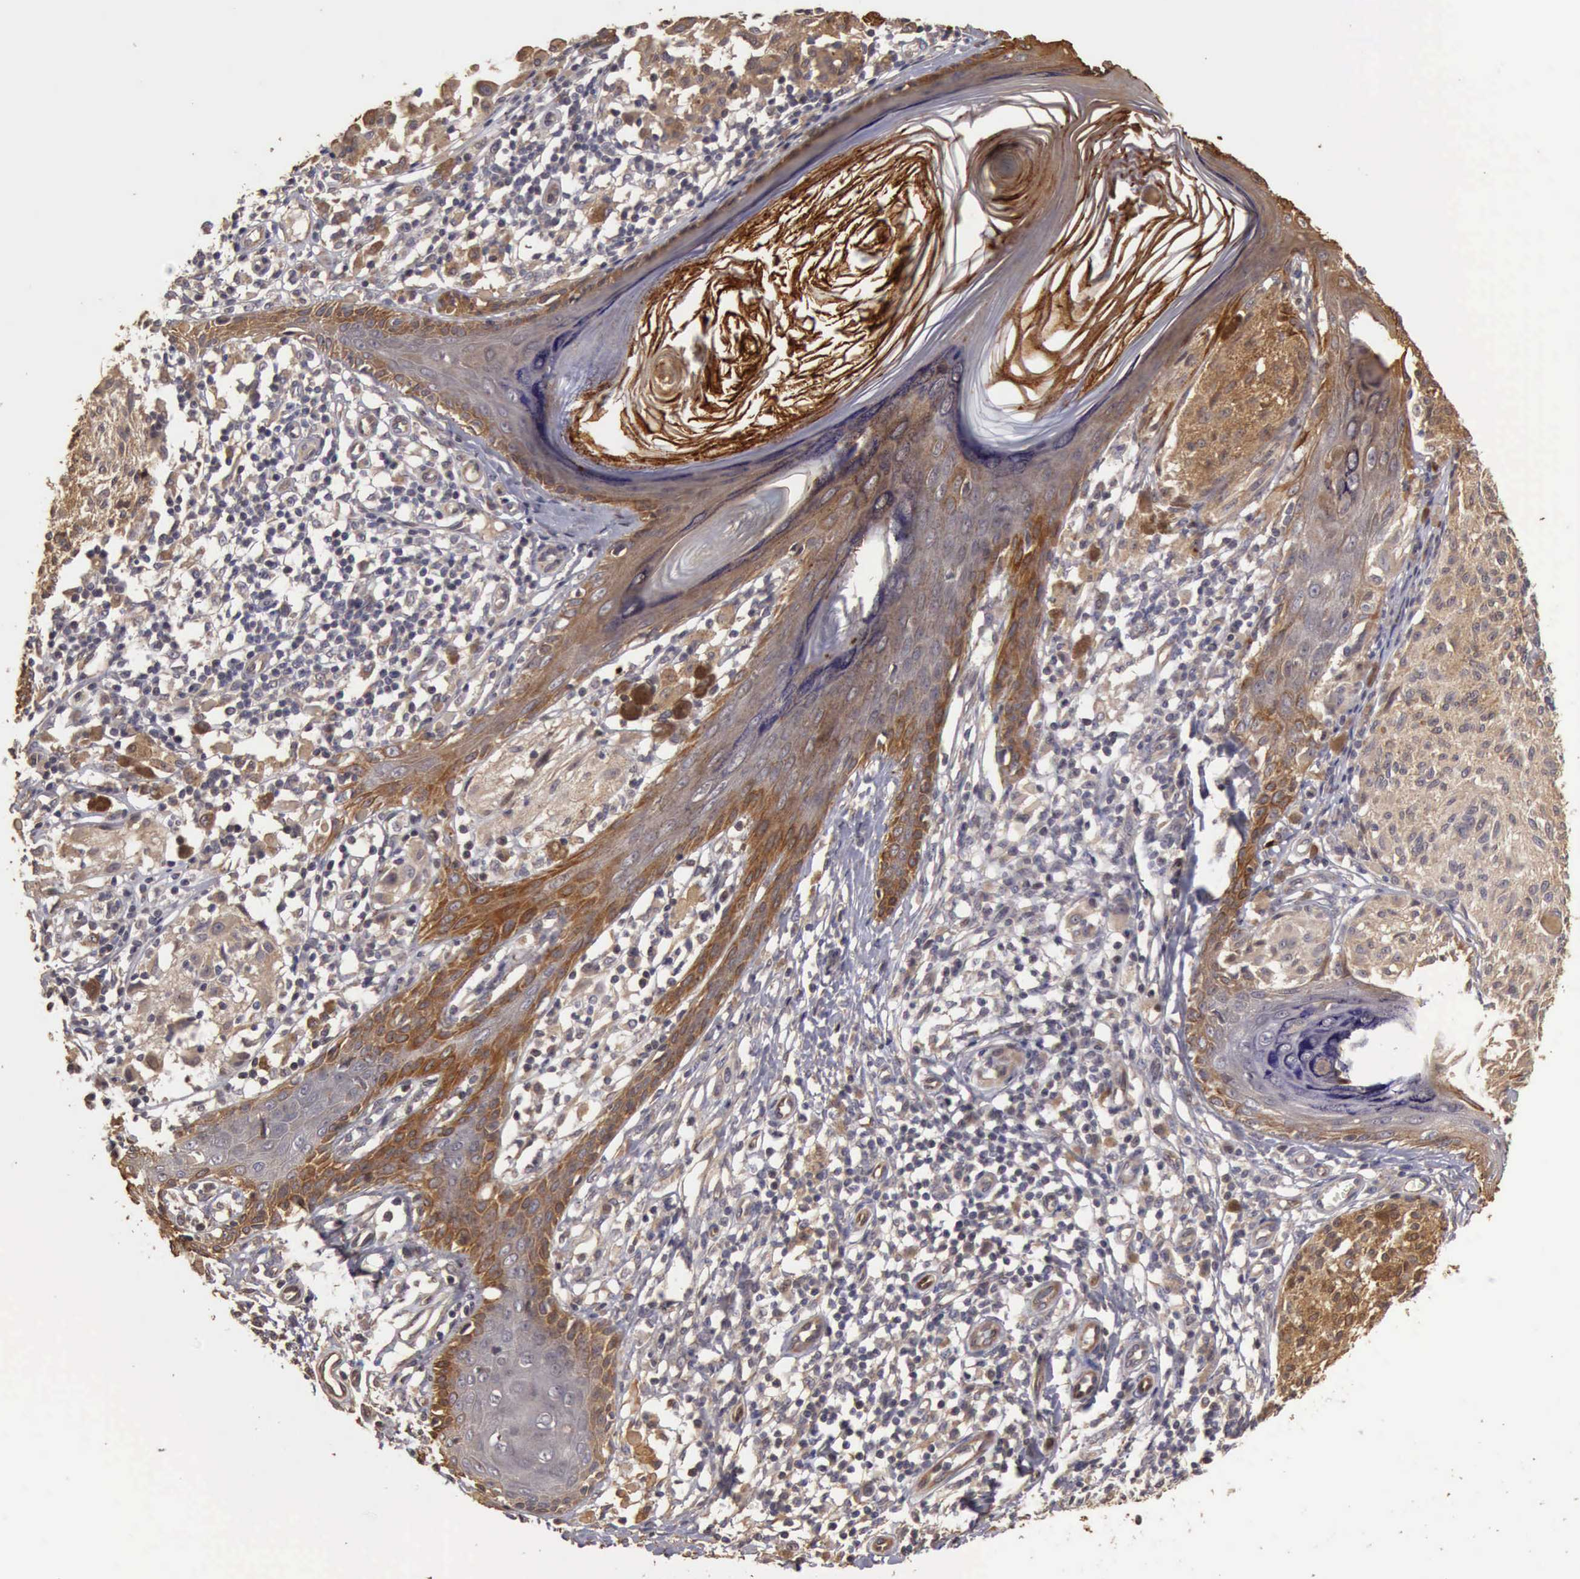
{"staining": {"intensity": "negative", "quantity": "none", "location": "none"}, "tissue": "melanoma", "cell_type": "Tumor cells", "image_type": "cancer", "snomed": [{"axis": "morphology", "description": "Malignant melanoma, NOS"}, {"axis": "topography", "description": "Skin"}], "caption": "Tumor cells show no significant protein expression in malignant melanoma. (Brightfield microscopy of DAB IHC at high magnification).", "gene": "BMX", "patient": {"sex": "male", "age": 36}}